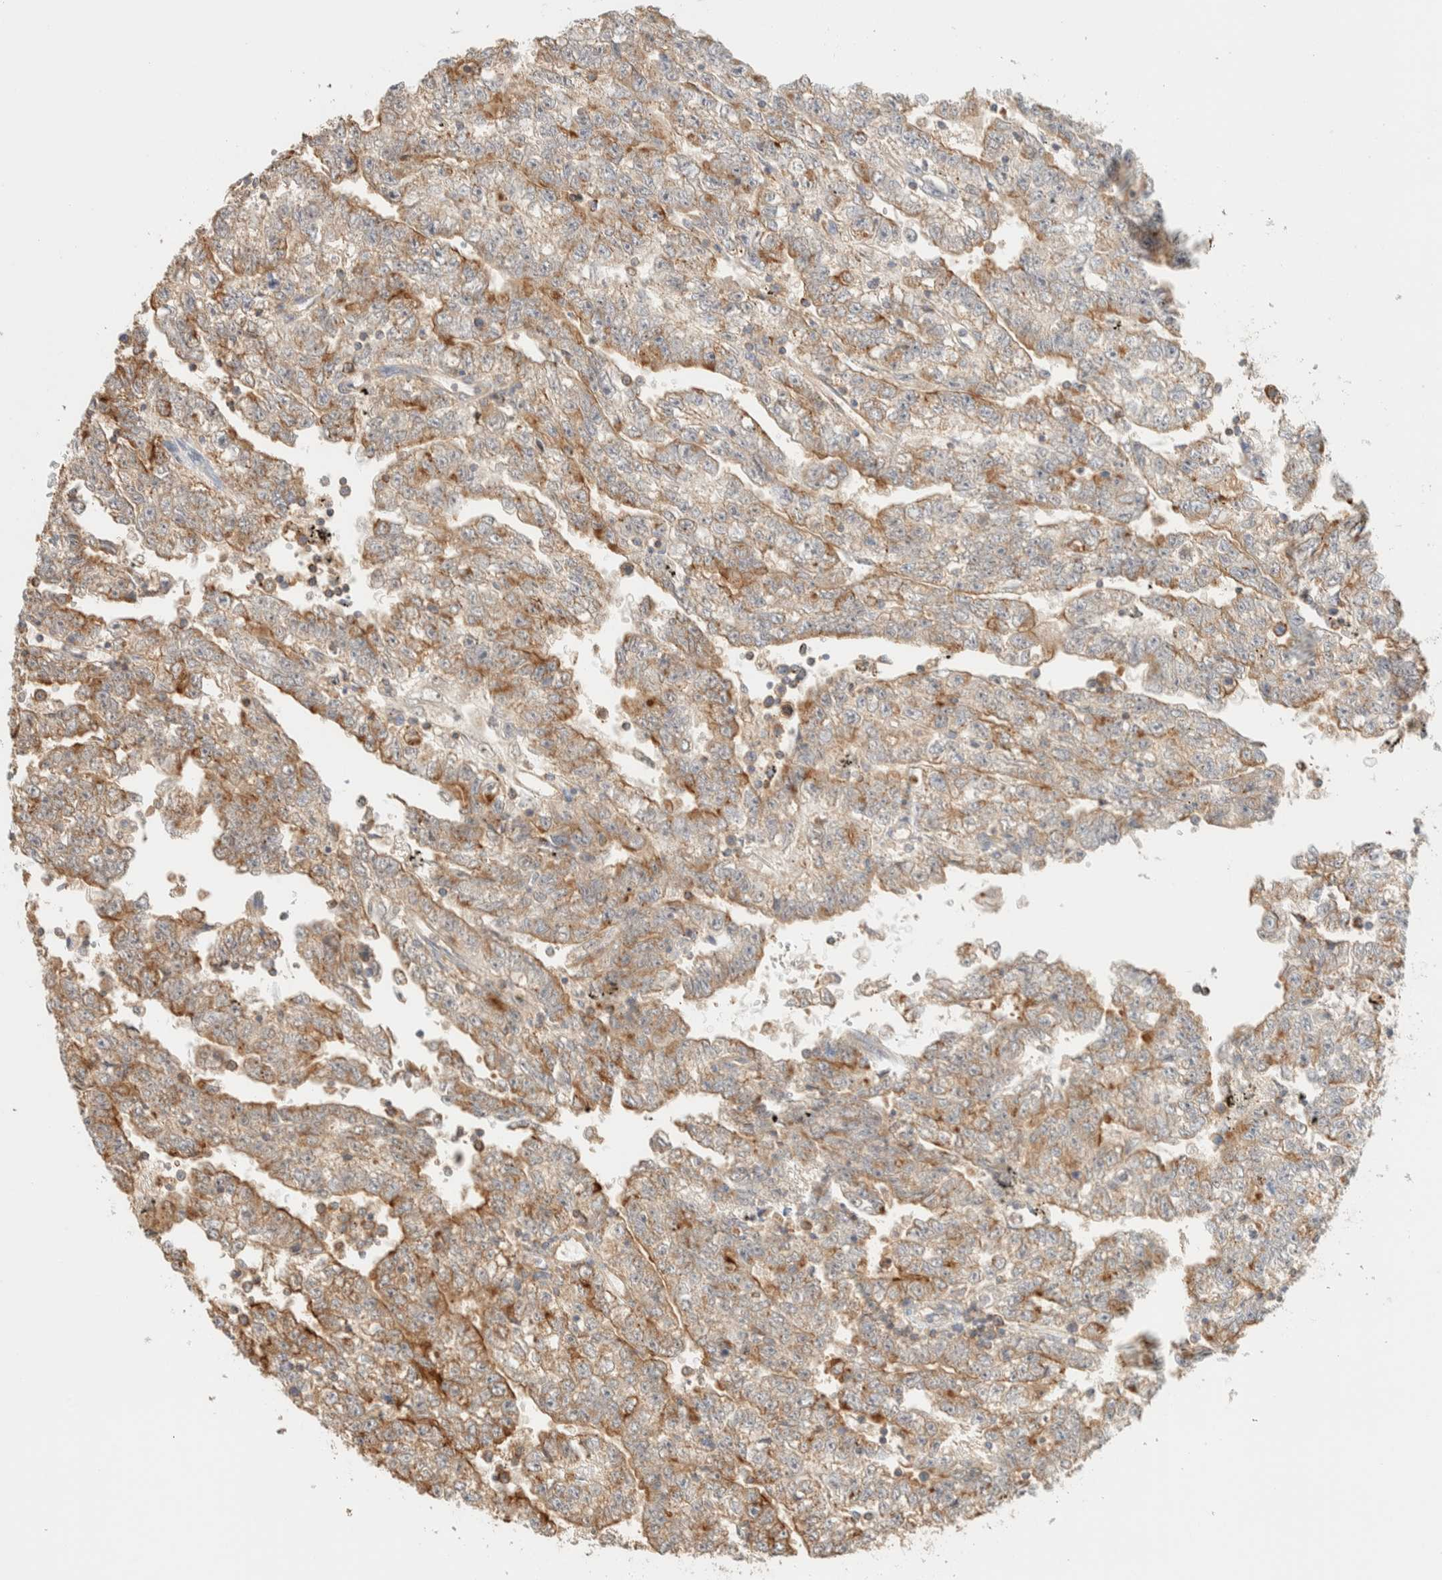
{"staining": {"intensity": "moderate", "quantity": ">75%", "location": "cytoplasmic/membranous"}, "tissue": "testis cancer", "cell_type": "Tumor cells", "image_type": "cancer", "snomed": [{"axis": "morphology", "description": "Carcinoma, Embryonal, NOS"}, {"axis": "topography", "description": "Testis"}], "caption": "Protein staining reveals moderate cytoplasmic/membranous positivity in approximately >75% of tumor cells in testis embryonal carcinoma.", "gene": "TBC1D8B", "patient": {"sex": "male", "age": 25}}